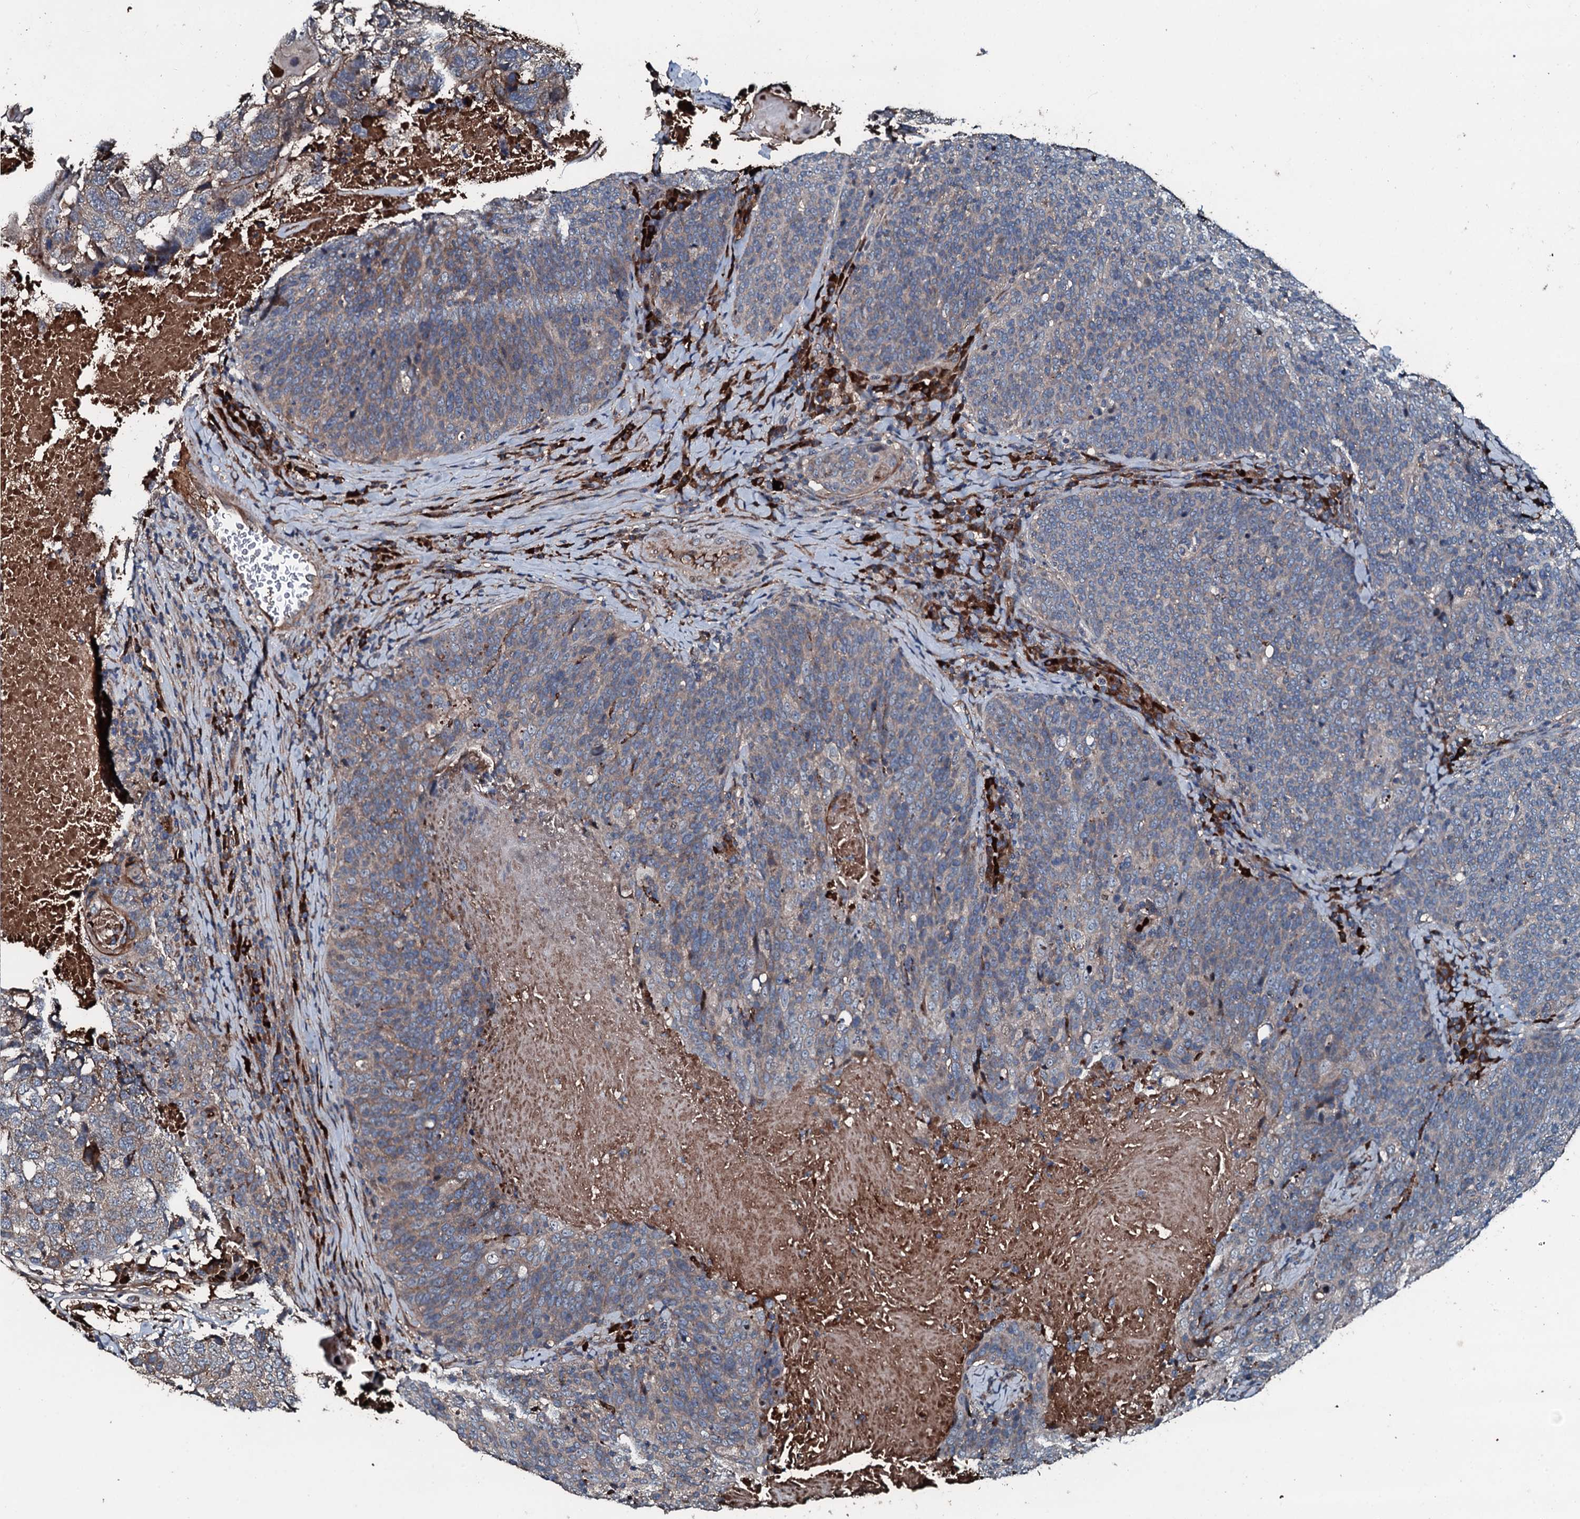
{"staining": {"intensity": "moderate", "quantity": "25%-75%", "location": "cytoplasmic/membranous"}, "tissue": "head and neck cancer", "cell_type": "Tumor cells", "image_type": "cancer", "snomed": [{"axis": "morphology", "description": "Squamous cell carcinoma, NOS"}, {"axis": "morphology", "description": "Squamous cell carcinoma, metastatic, NOS"}, {"axis": "topography", "description": "Lymph node"}, {"axis": "topography", "description": "Head-Neck"}], "caption": "Immunohistochemistry (IHC) micrograph of human metastatic squamous cell carcinoma (head and neck) stained for a protein (brown), which exhibits medium levels of moderate cytoplasmic/membranous positivity in approximately 25%-75% of tumor cells.", "gene": "AARS1", "patient": {"sex": "male", "age": 62}}